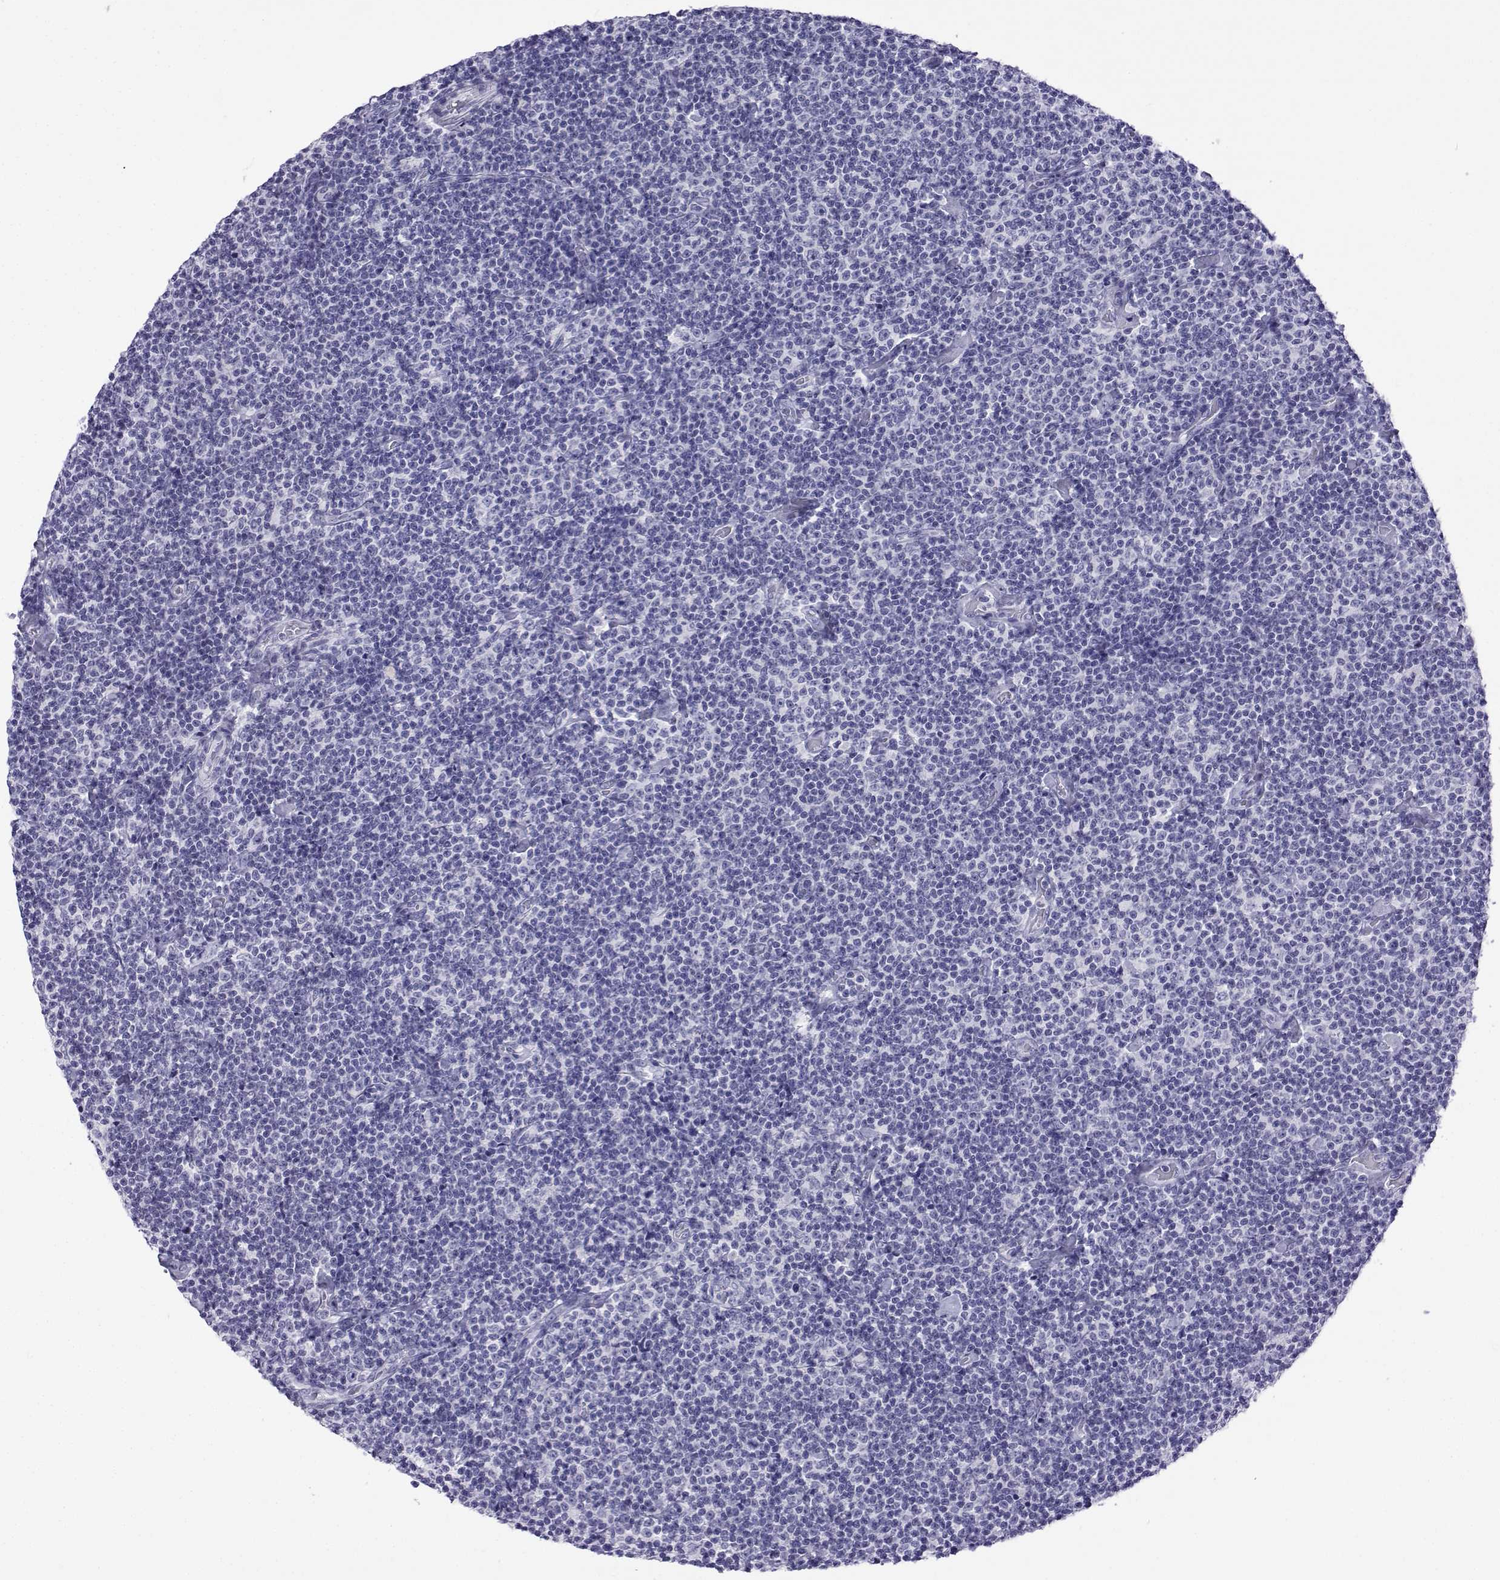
{"staining": {"intensity": "negative", "quantity": "none", "location": "none"}, "tissue": "lymphoma", "cell_type": "Tumor cells", "image_type": "cancer", "snomed": [{"axis": "morphology", "description": "Malignant lymphoma, non-Hodgkin's type, Low grade"}, {"axis": "topography", "description": "Lymph node"}], "caption": "Histopathology image shows no significant protein staining in tumor cells of malignant lymphoma, non-Hodgkin's type (low-grade).", "gene": "ACTL7A", "patient": {"sex": "male", "age": 81}}